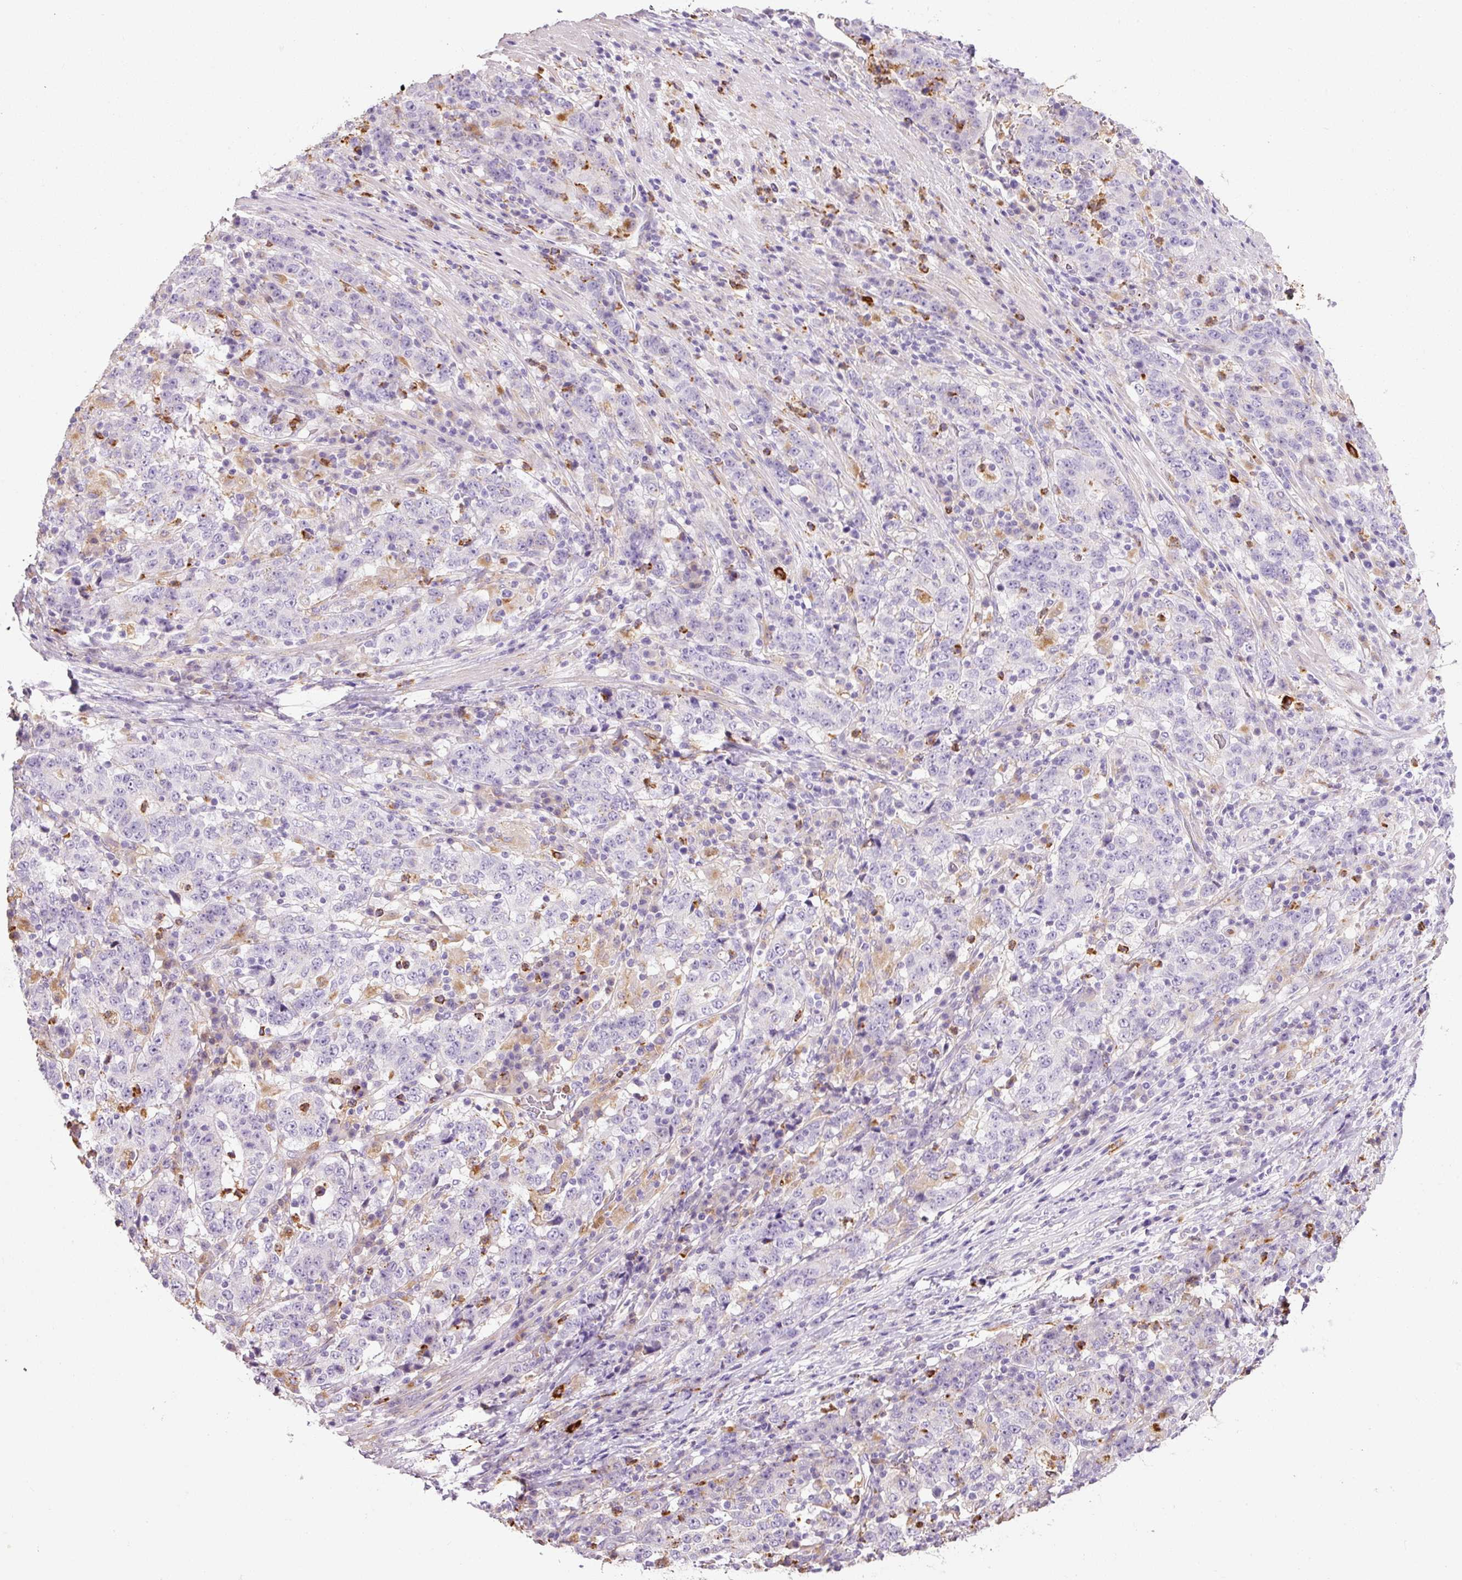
{"staining": {"intensity": "negative", "quantity": "none", "location": "none"}, "tissue": "stomach cancer", "cell_type": "Tumor cells", "image_type": "cancer", "snomed": [{"axis": "morphology", "description": "Adenocarcinoma, NOS"}, {"axis": "topography", "description": "Stomach"}], "caption": "DAB (3,3'-diaminobenzidine) immunohistochemical staining of stomach adenocarcinoma displays no significant expression in tumor cells.", "gene": "TMC8", "patient": {"sex": "male", "age": 59}}